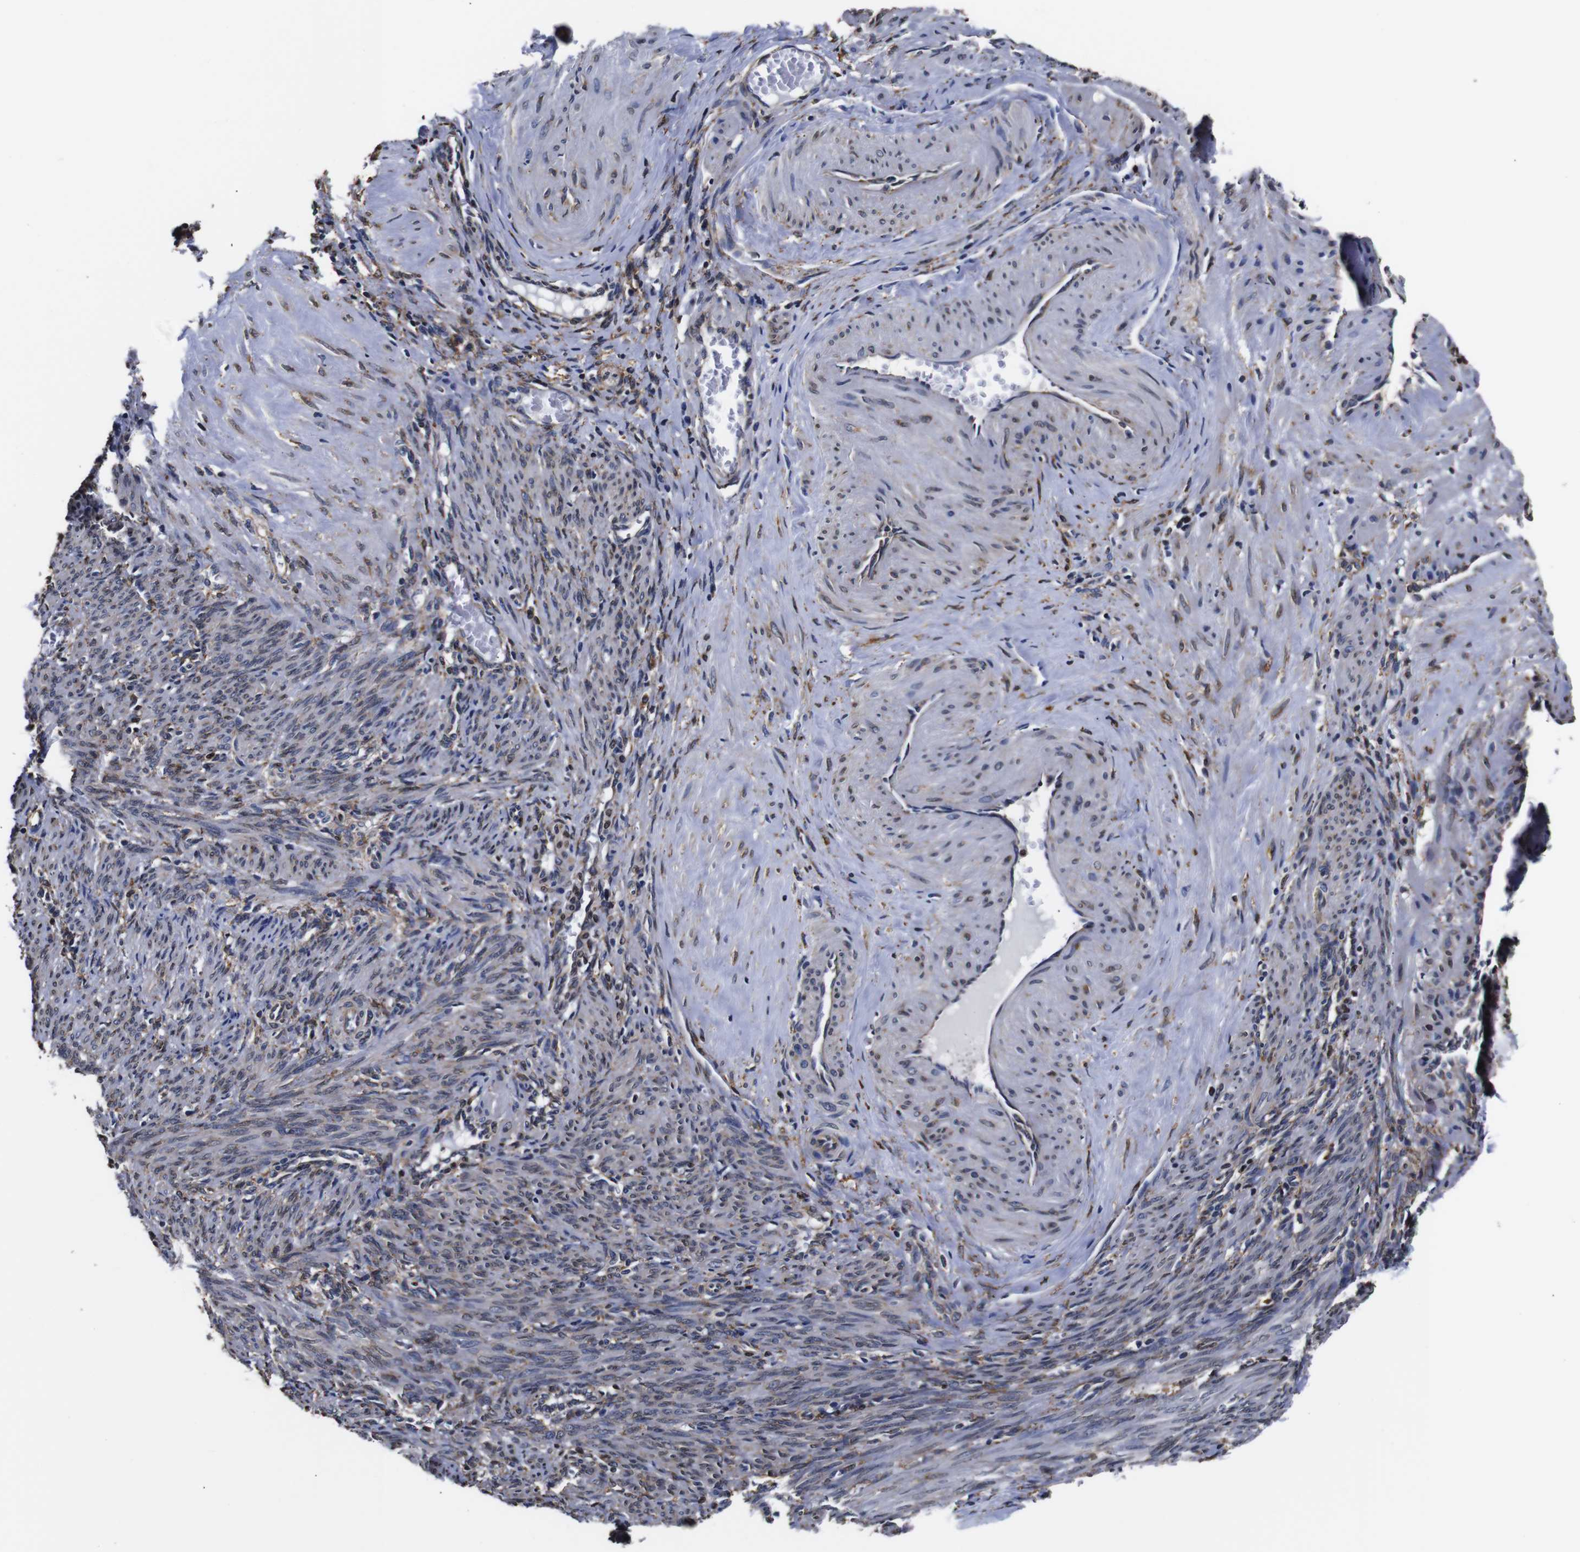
{"staining": {"intensity": "weak", "quantity": "<25%", "location": "cytoplasmic/membranous"}, "tissue": "smooth muscle", "cell_type": "Smooth muscle cells", "image_type": "normal", "snomed": [{"axis": "morphology", "description": "Normal tissue, NOS"}, {"axis": "topography", "description": "Endometrium"}], "caption": "Smooth muscle cells show no significant expression in benign smooth muscle. (Brightfield microscopy of DAB (3,3'-diaminobenzidine) IHC at high magnification).", "gene": "PPIB", "patient": {"sex": "female", "age": 33}}